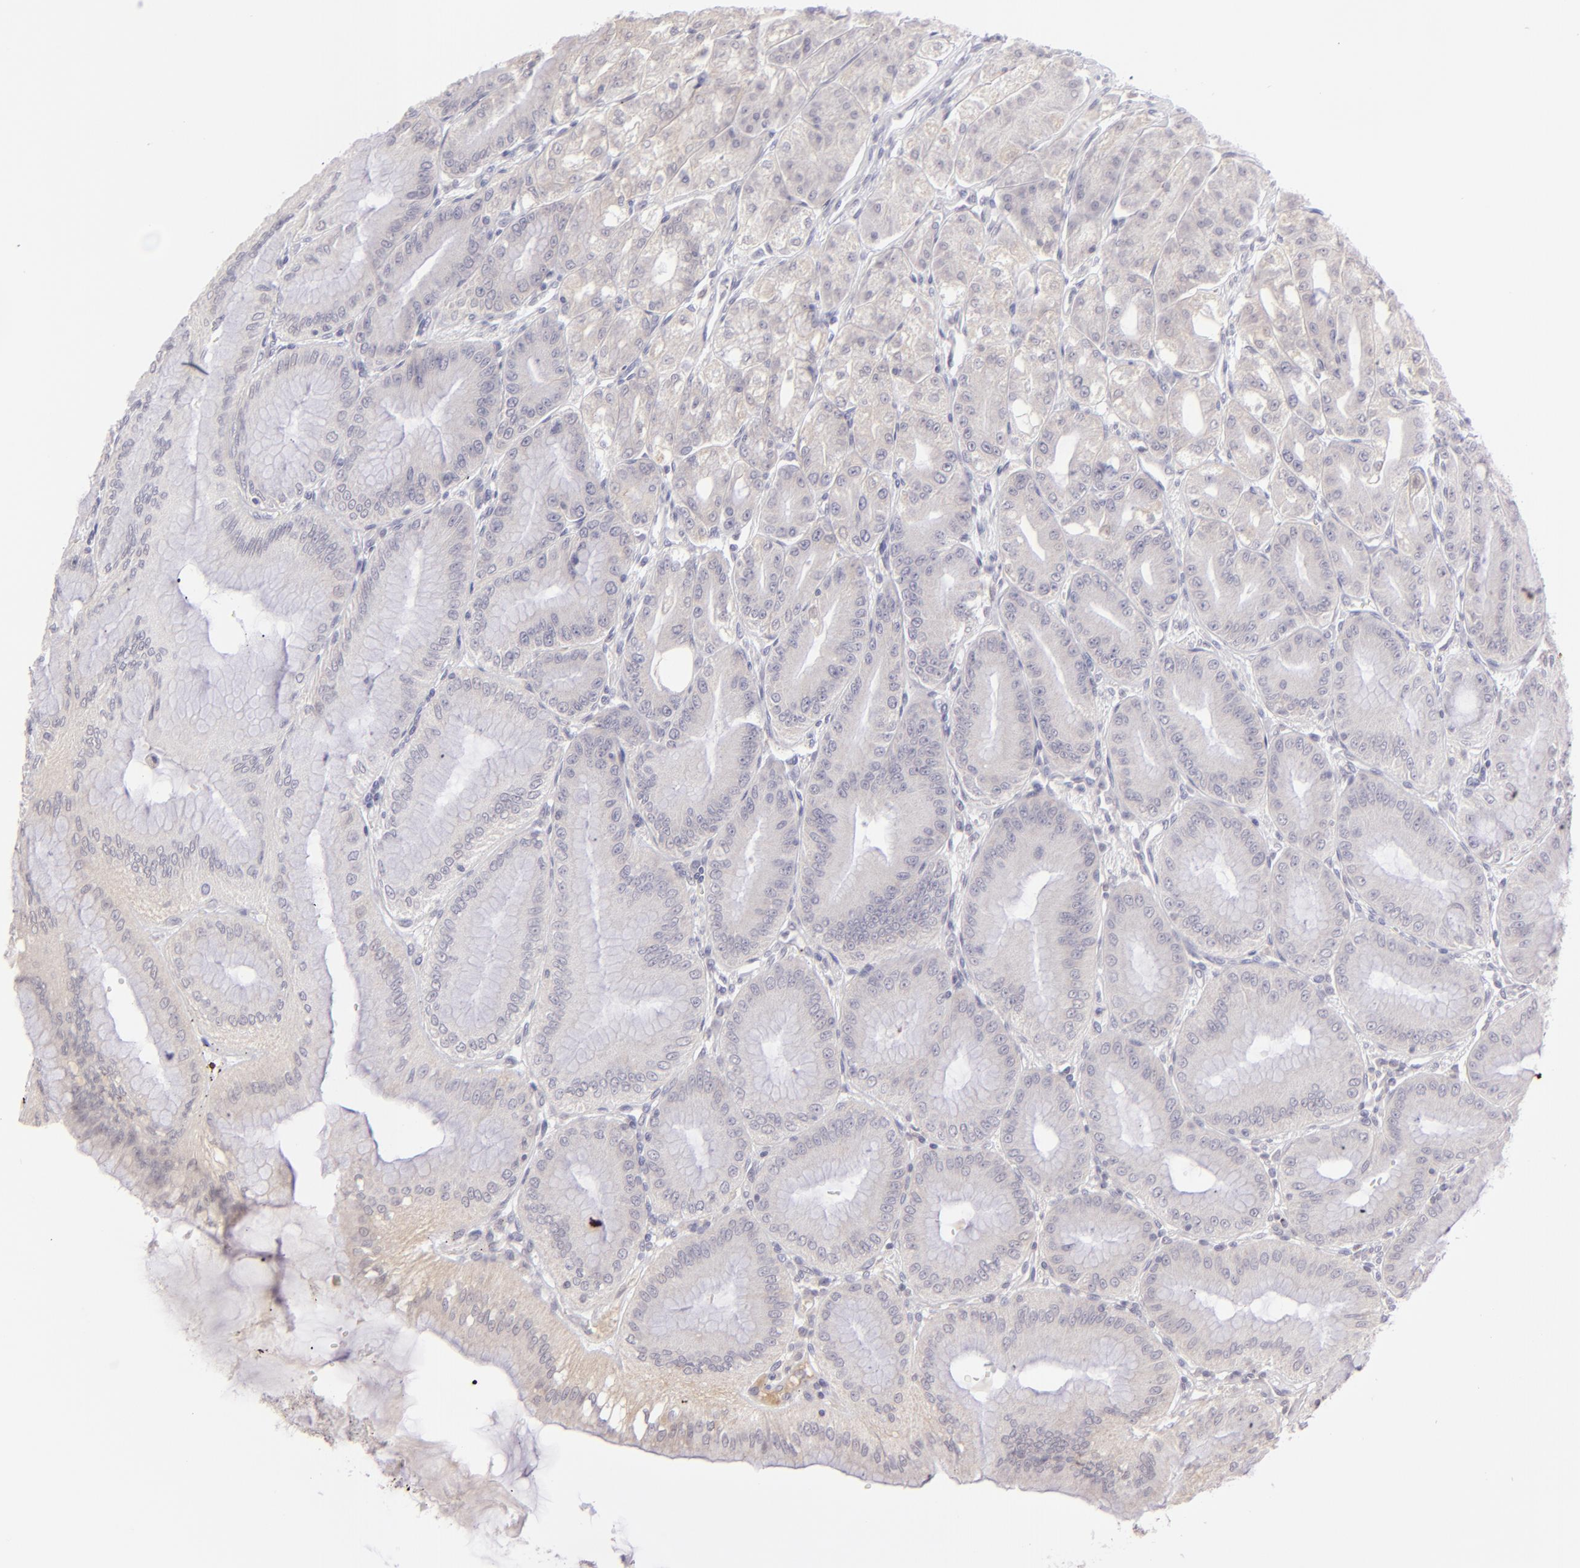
{"staining": {"intensity": "negative", "quantity": "none", "location": "none"}, "tissue": "stomach", "cell_type": "Glandular cells", "image_type": "normal", "snomed": [{"axis": "morphology", "description": "Normal tissue, NOS"}, {"axis": "topography", "description": "Stomach, lower"}], "caption": "Immunohistochemistry (IHC) image of benign stomach stained for a protein (brown), which reveals no expression in glandular cells.", "gene": "MAGEA1", "patient": {"sex": "male", "age": 71}}